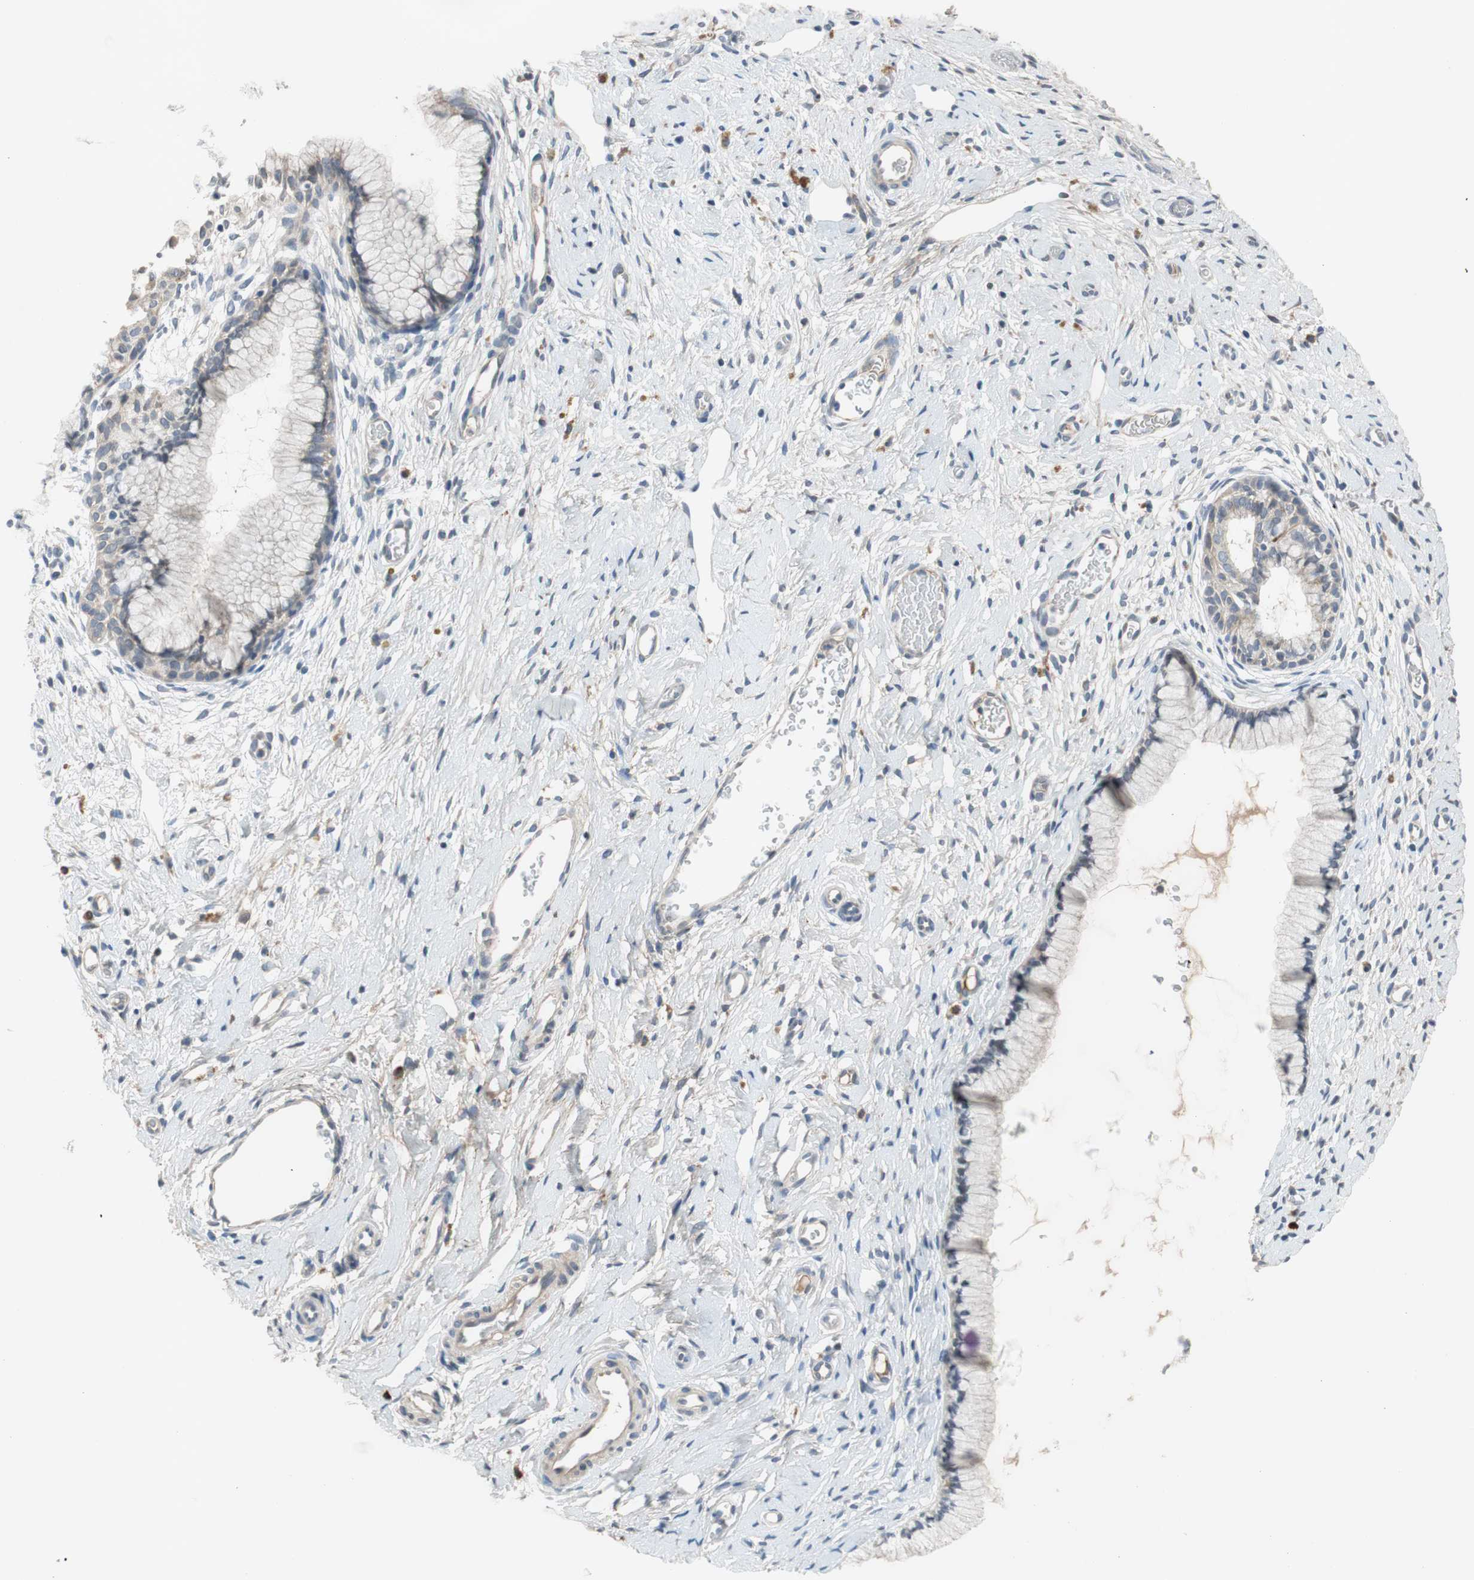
{"staining": {"intensity": "negative", "quantity": "none", "location": "none"}, "tissue": "cervix", "cell_type": "Glandular cells", "image_type": "normal", "snomed": [{"axis": "morphology", "description": "Normal tissue, NOS"}, {"axis": "topography", "description": "Cervix"}], "caption": "Immunohistochemistry (IHC) histopathology image of unremarkable cervix: cervix stained with DAB (3,3'-diaminobenzidine) reveals no significant protein positivity in glandular cells. (Immunohistochemistry (IHC), brightfield microscopy, high magnification).", "gene": "COL12A1", "patient": {"sex": "female", "age": 65}}